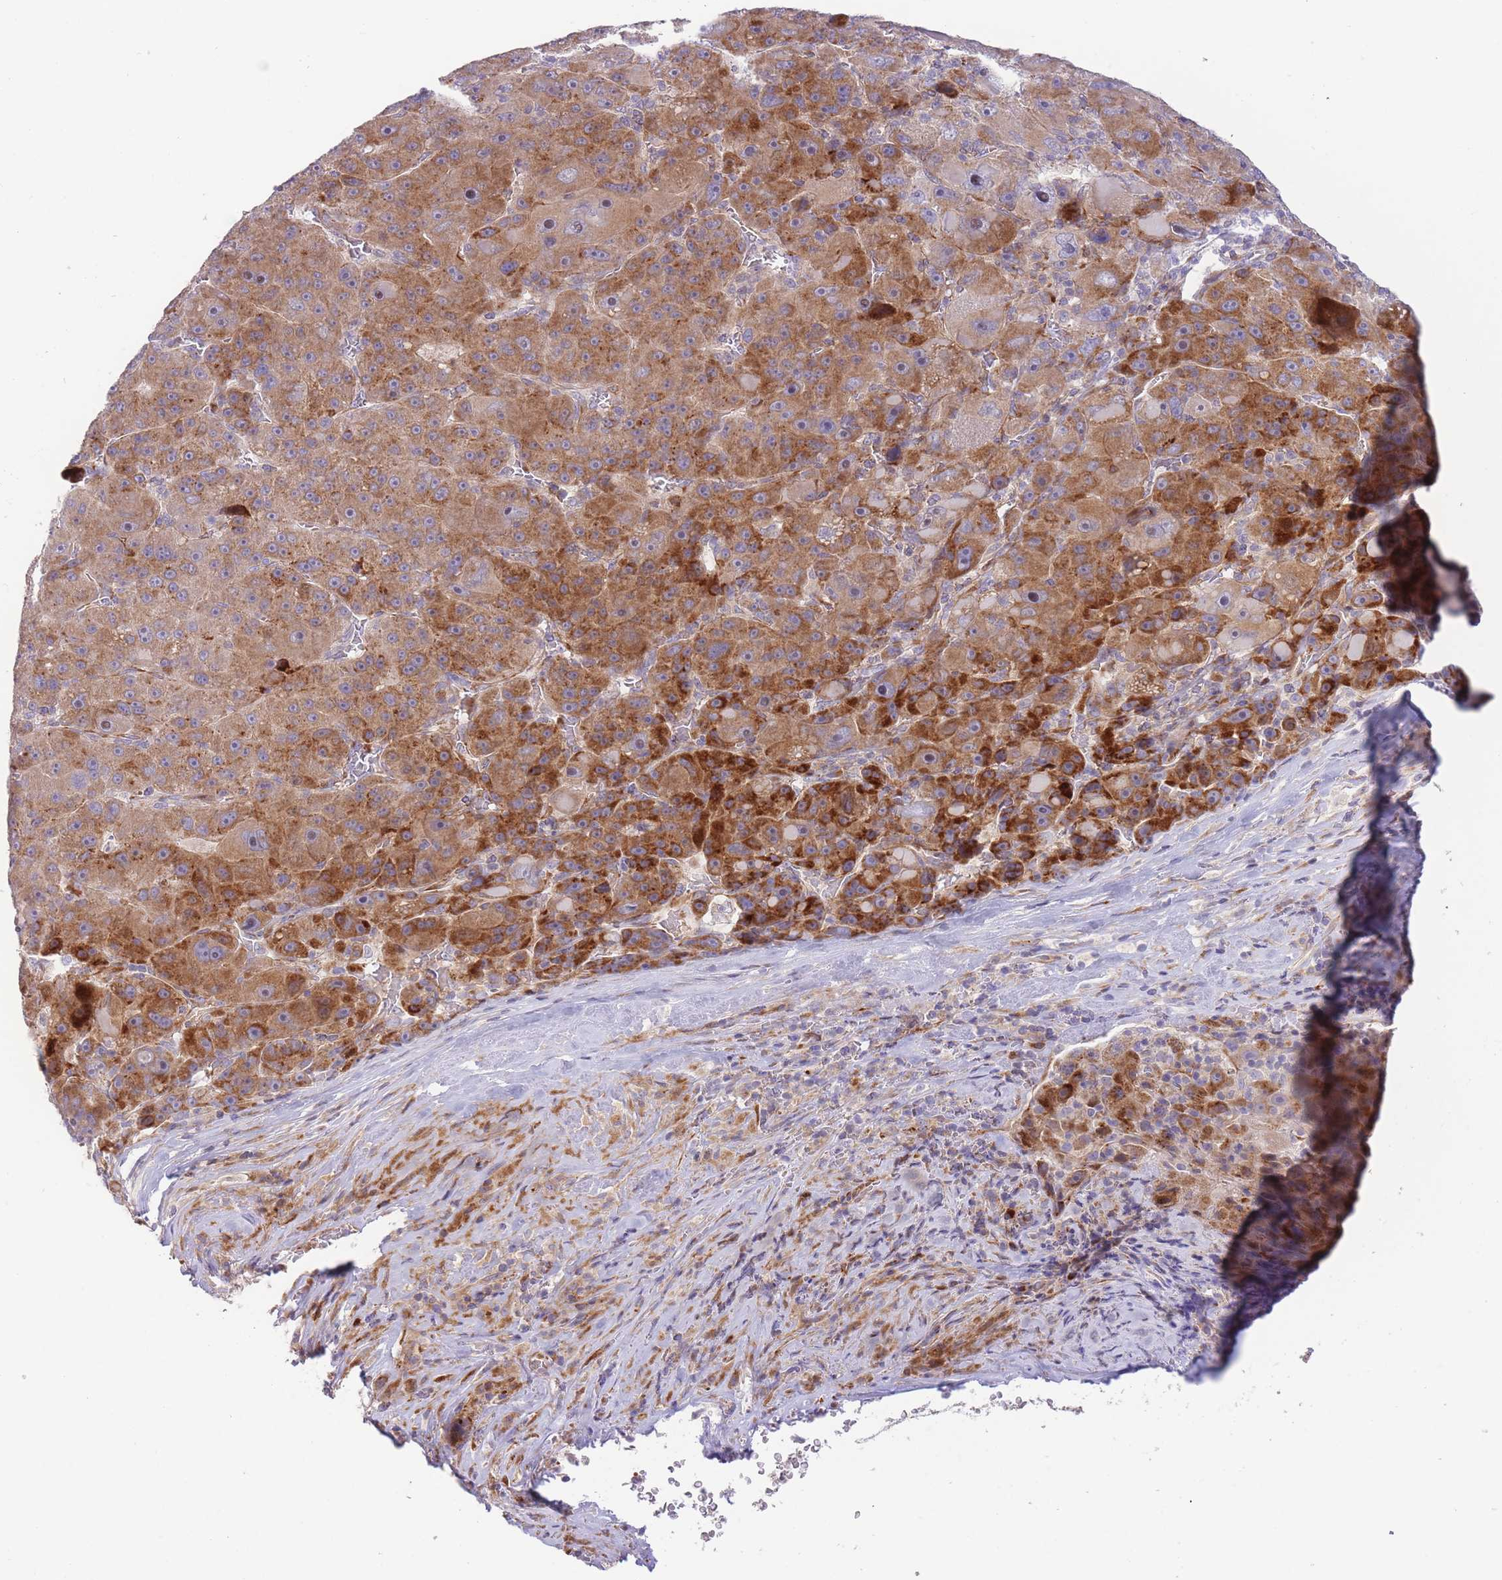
{"staining": {"intensity": "strong", "quantity": ">75%", "location": "cytoplasmic/membranous"}, "tissue": "liver cancer", "cell_type": "Tumor cells", "image_type": "cancer", "snomed": [{"axis": "morphology", "description": "Carcinoma, Hepatocellular, NOS"}, {"axis": "topography", "description": "Liver"}], "caption": "Liver cancer stained with DAB immunohistochemistry (IHC) exhibits high levels of strong cytoplasmic/membranous expression in about >75% of tumor cells. (DAB (3,3'-diaminobenzidine) IHC, brown staining for protein, blue staining for nuclei).", "gene": "ATP5MC2", "patient": {"sex": "male", "age": 76}}